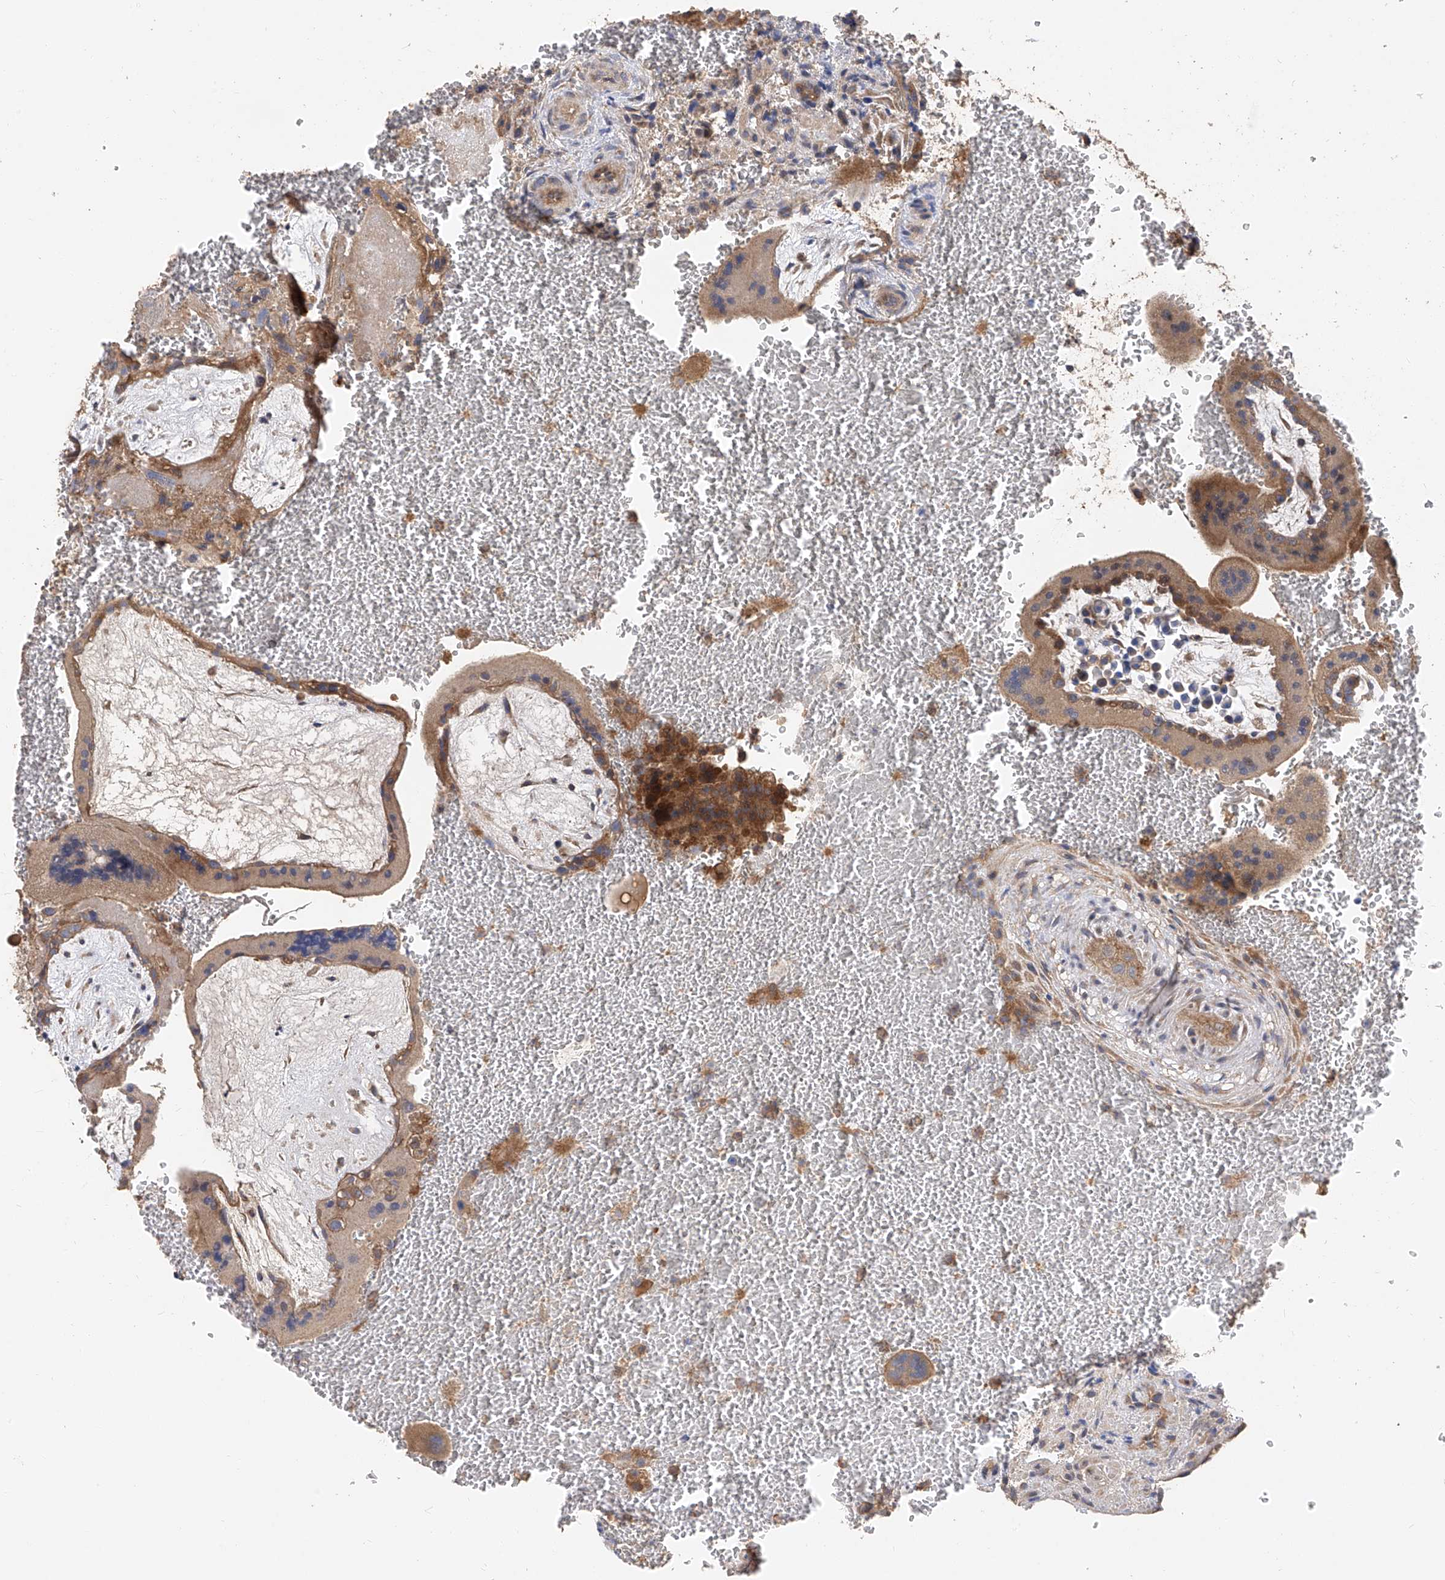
{"staining": {"intensity": "strong", "quantity": ">75%", "location": "cytoplasmic/membranous"}, "tissue": "placenta", "cell_type": "Decidual cells", "image_type": "normal", "snomed": [{"axis": "morphology", "description": "Normal tissue, NOS"}, {"axis": "topography", "description": "Placenta"}], "caption": "Placenta stained for a protein (brown) demonstrates strong cytoplasmic/membranous positive staining in about >75% of decidual cells.", "gene": "PTK2", "patient": {"sex": "female", "age": 35}}